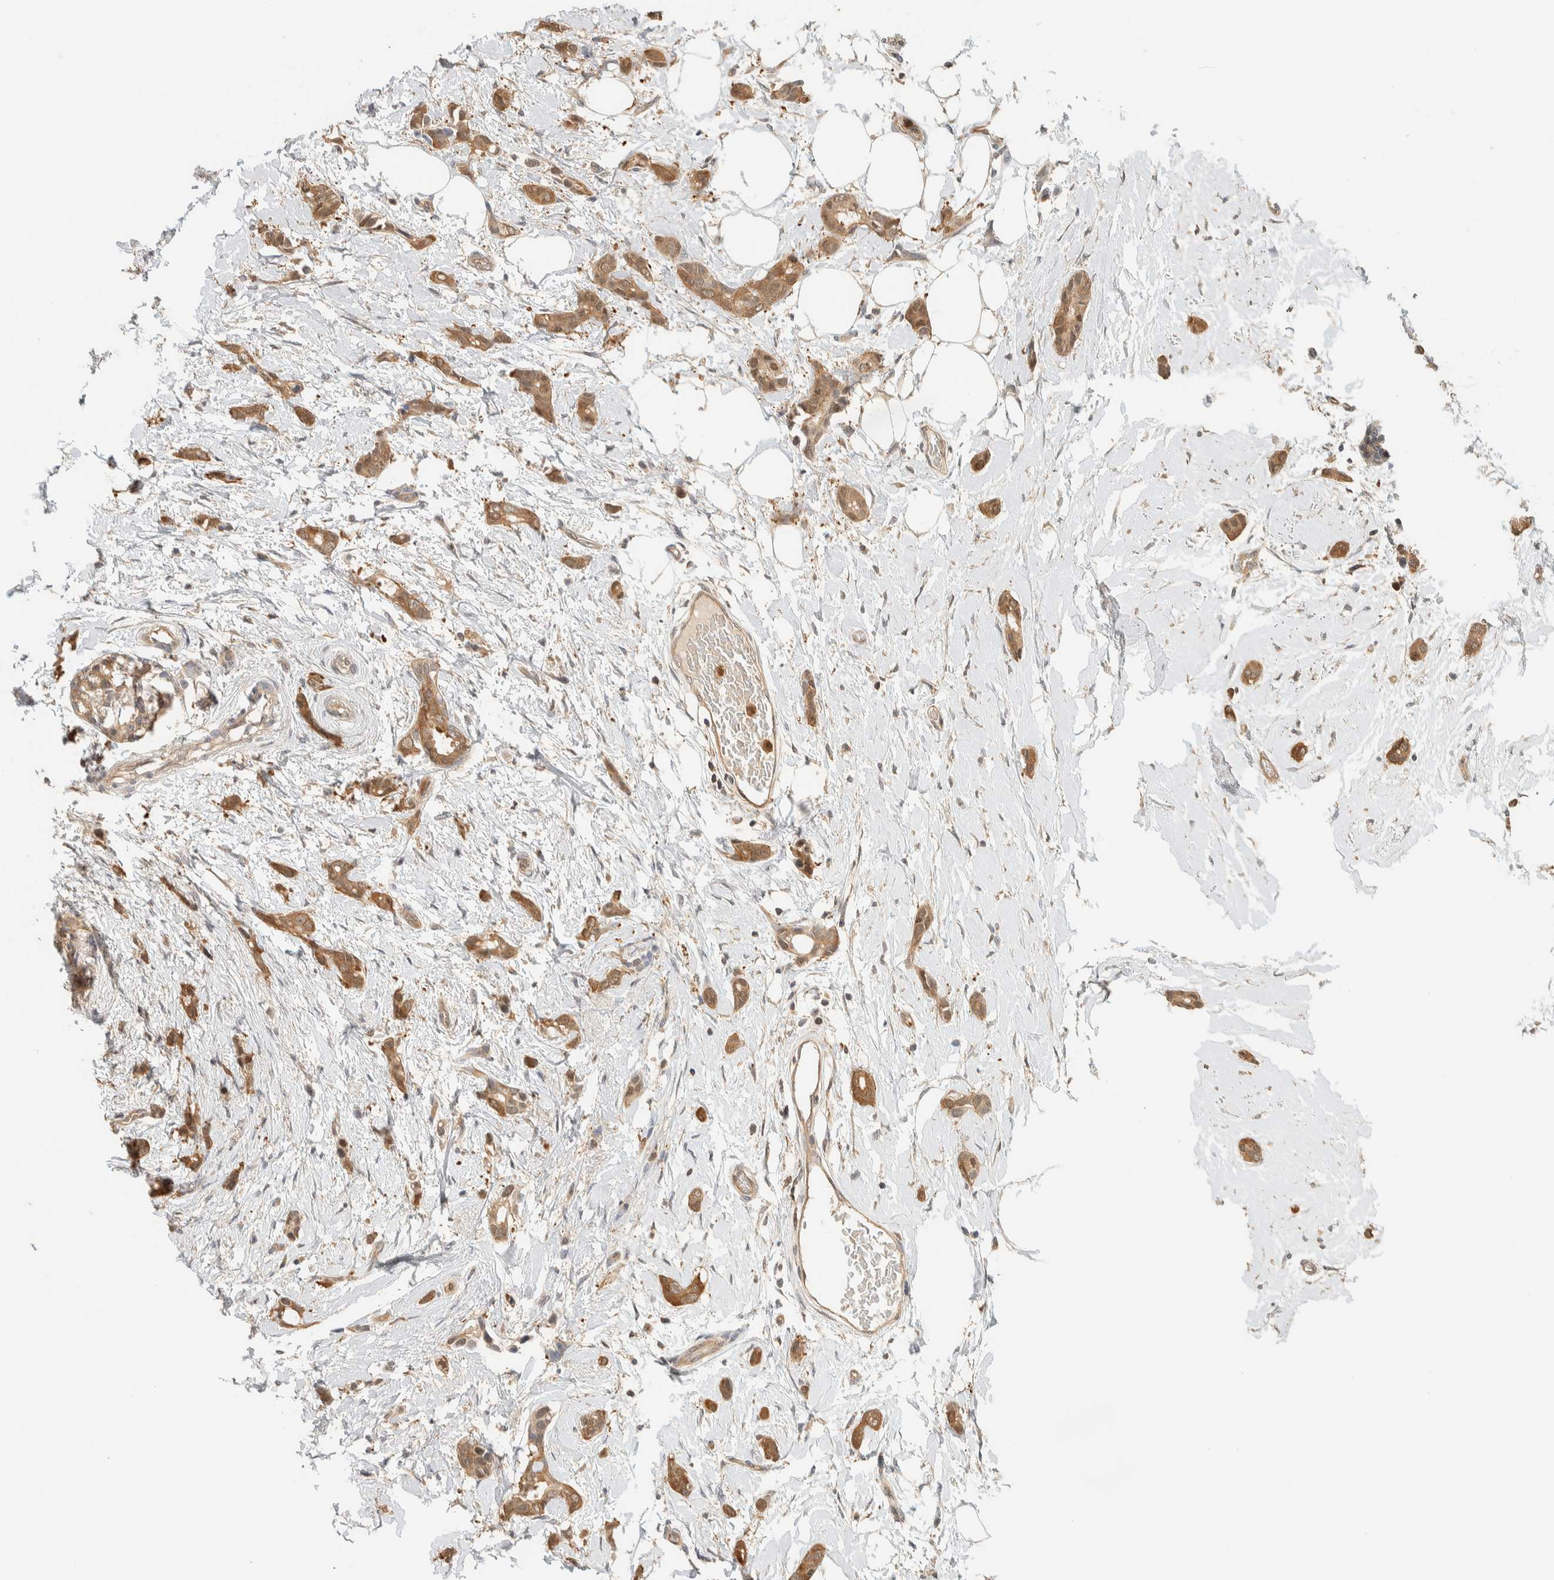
{"staining": {"intensity": "moderate", "quantity": ">75%", "location": "cytoplasmic/membranous"}, "tissue": "breast cancer", "cell_type": "Tumor cells", "image_type": "cancer", "snomed": [{"axis": "morphology", "description": "Duct carcinoma"}, {"axis": "topography", "description": "Breast"}], "caption": "Immunohistochemical staining of human breast infiltrating ductal carcinoma reveals medium levels of moderate cytoplasmic/membranous protein positivity in about >75% of tumor cells. (DAB (3,3'-diaminobenzidine) = brown stain, brightfield microscopy at high magnification).", "gene": "ADSS2", "patient": {"sex": "female", "age": 55}}